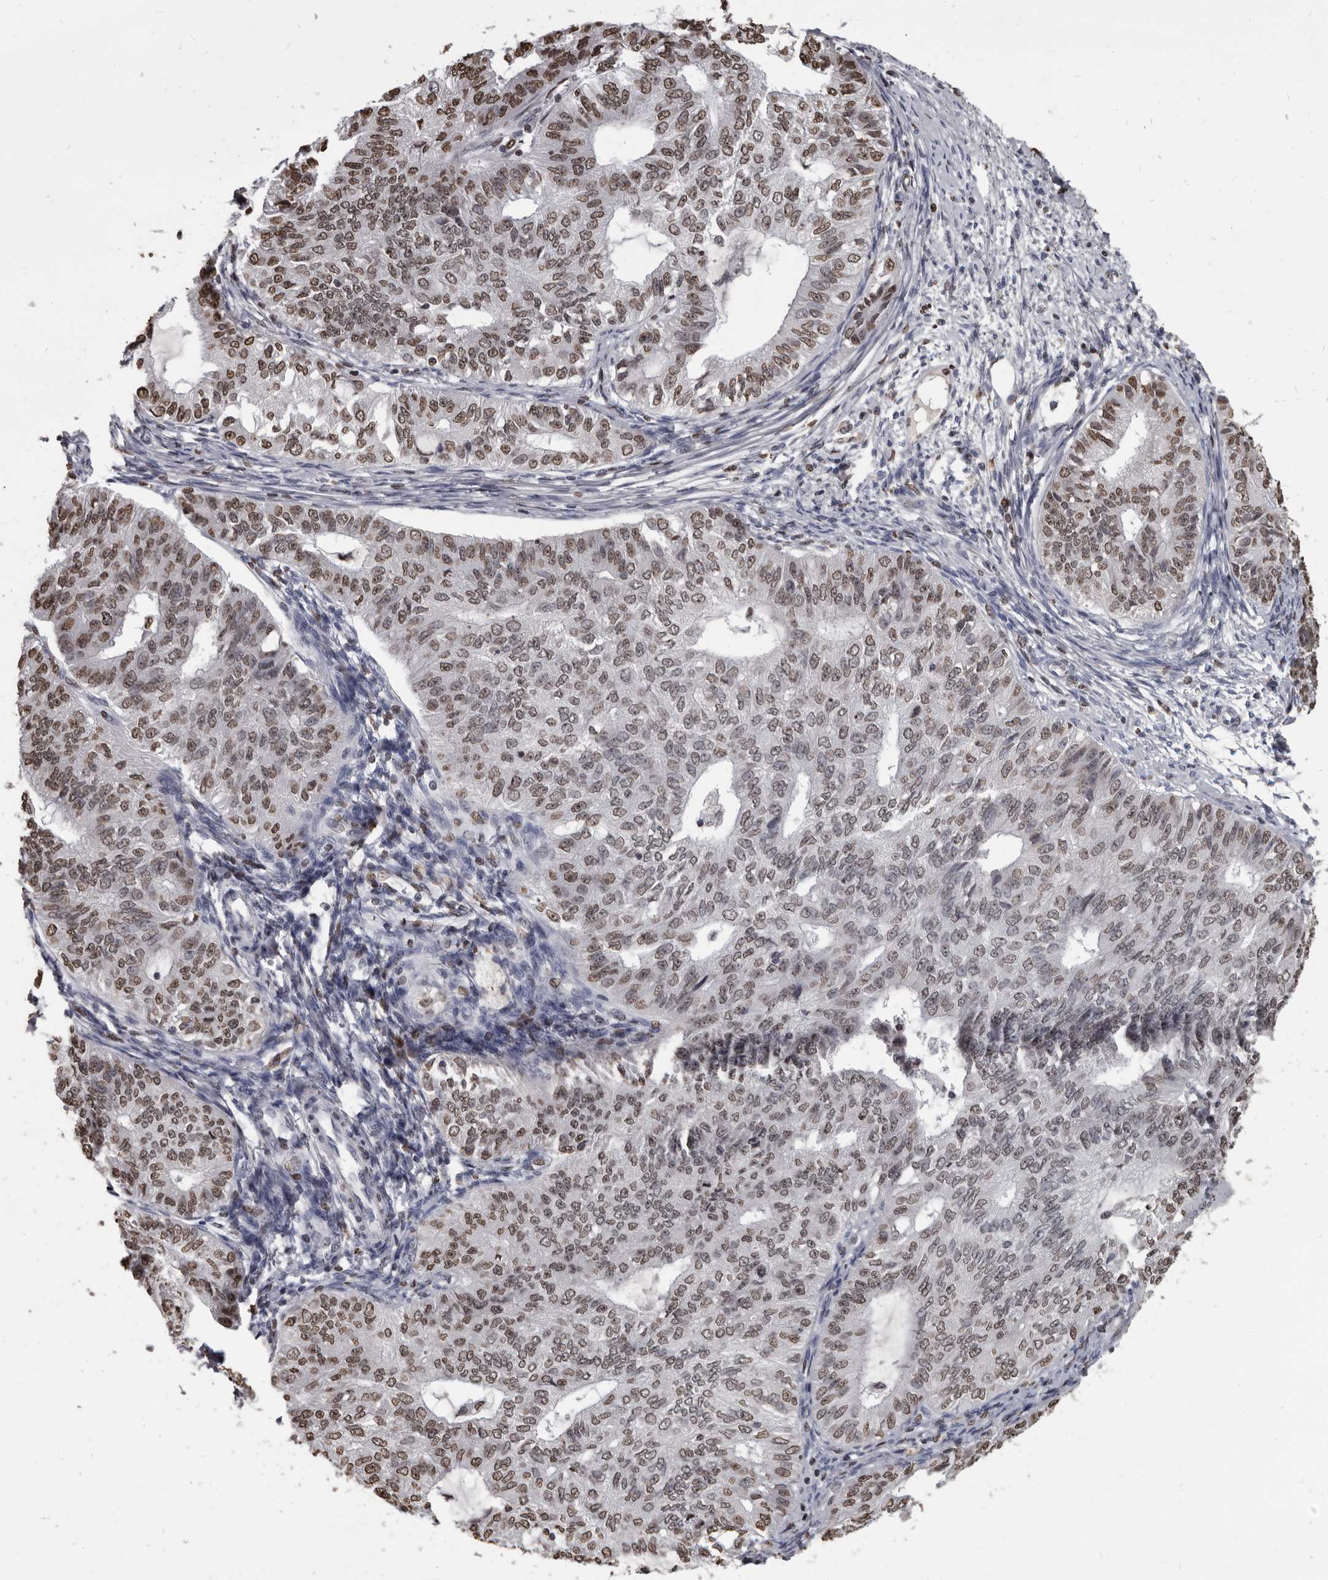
{"staining": {"intensity": "moderate", "quantity": ">75%", "location": "nuclear"}, "tissue": "endometrial cancer", "cell_type": "Tumor cells", "image_type": "cancer", "snomed": [{"axis": "morphology", "description": "Adenocarcinoma, NOS"}, {"axis": "topography", "description": "Endometrium"}], "caption": "About >75% of tumor cells in human endometrial cancer (adenocarcinoma) reveal moderate nuclear protein positivity as visualized by brown immunohistochemical staining.", "gene": "AHR", "patient": {"sex": "female", "age": 32}}